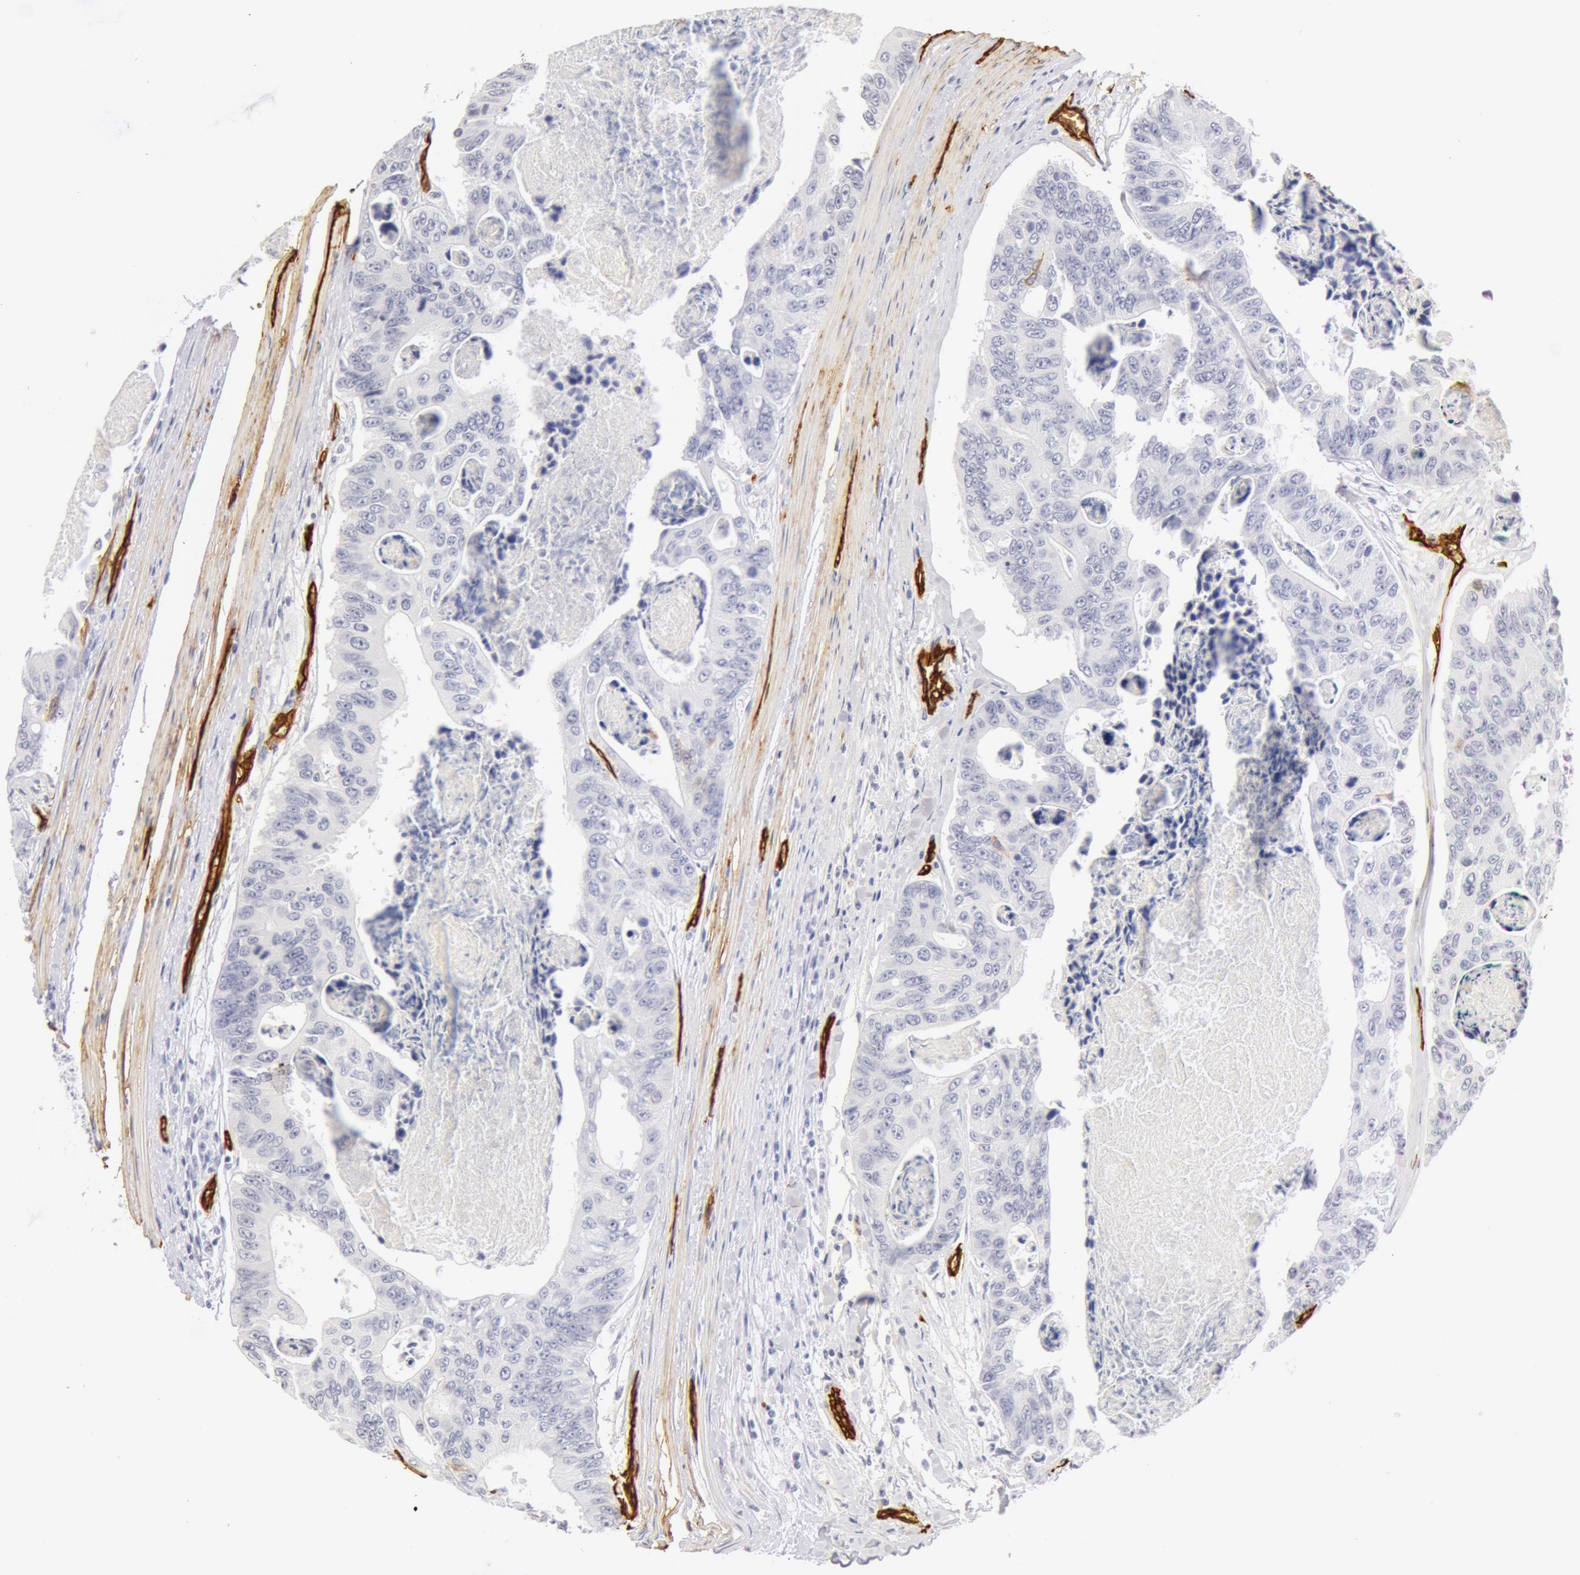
{"staining": {"intensity": "negative", "quantity": "none", "location": "none"}, "tissue": "colorectal cancer", "cell_type": "Tumor cells", "image_type": "cancer", "snomed": [{"axis": "morphology", "description": "Adenocarcinoma, NOS"}, {"axis": "topography", "description": "Colon"}], "caption": "Immunohistochemistry (IHC) of colorectal cancer demonstrates no staining in tumor cells.", "gene": "AQP1", "patient": {"sex": "female", "age": 86}}